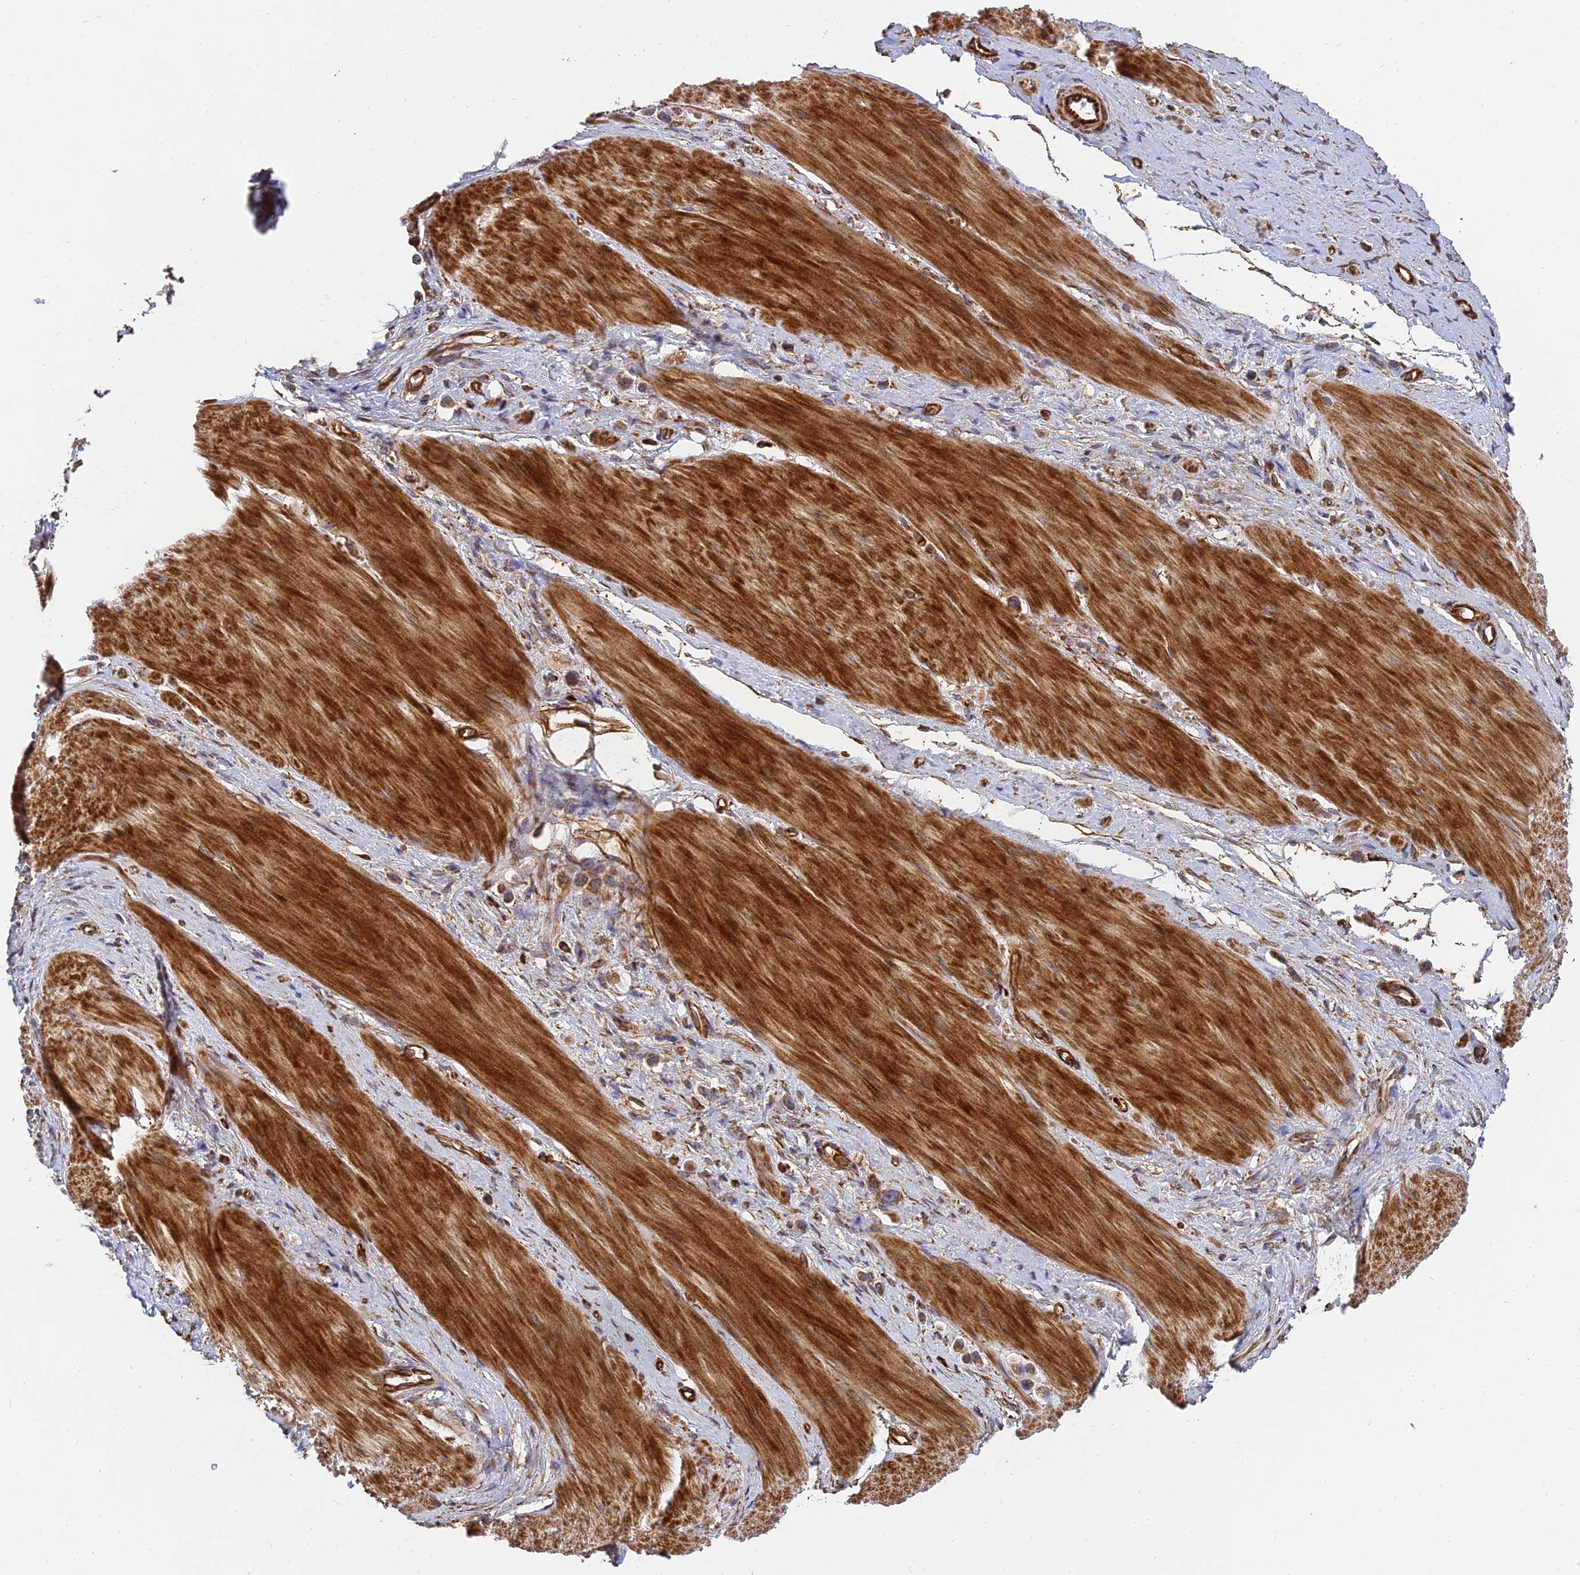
{"staining": {"intensity": "moderate", "quantity": ">75%", "location": "cytoplasmic/membranous"}, "tissue": "stomach cancer", "cell_type": "Tumor cells", "image_type": "cancer", "snomed": [{"axis": "morphology", "description": "Adenocarcinoma, NOS"}, {"axis": "topography", "description": "Stomach"}], "caption": "Human stomach cancer stained for a protein (brown) reveals moderate cytoplasmic/membranous positive staining in about >75% of tumor cells.", "gene": "DSTYK", "patient": {"sex": "female", "age": 65}}